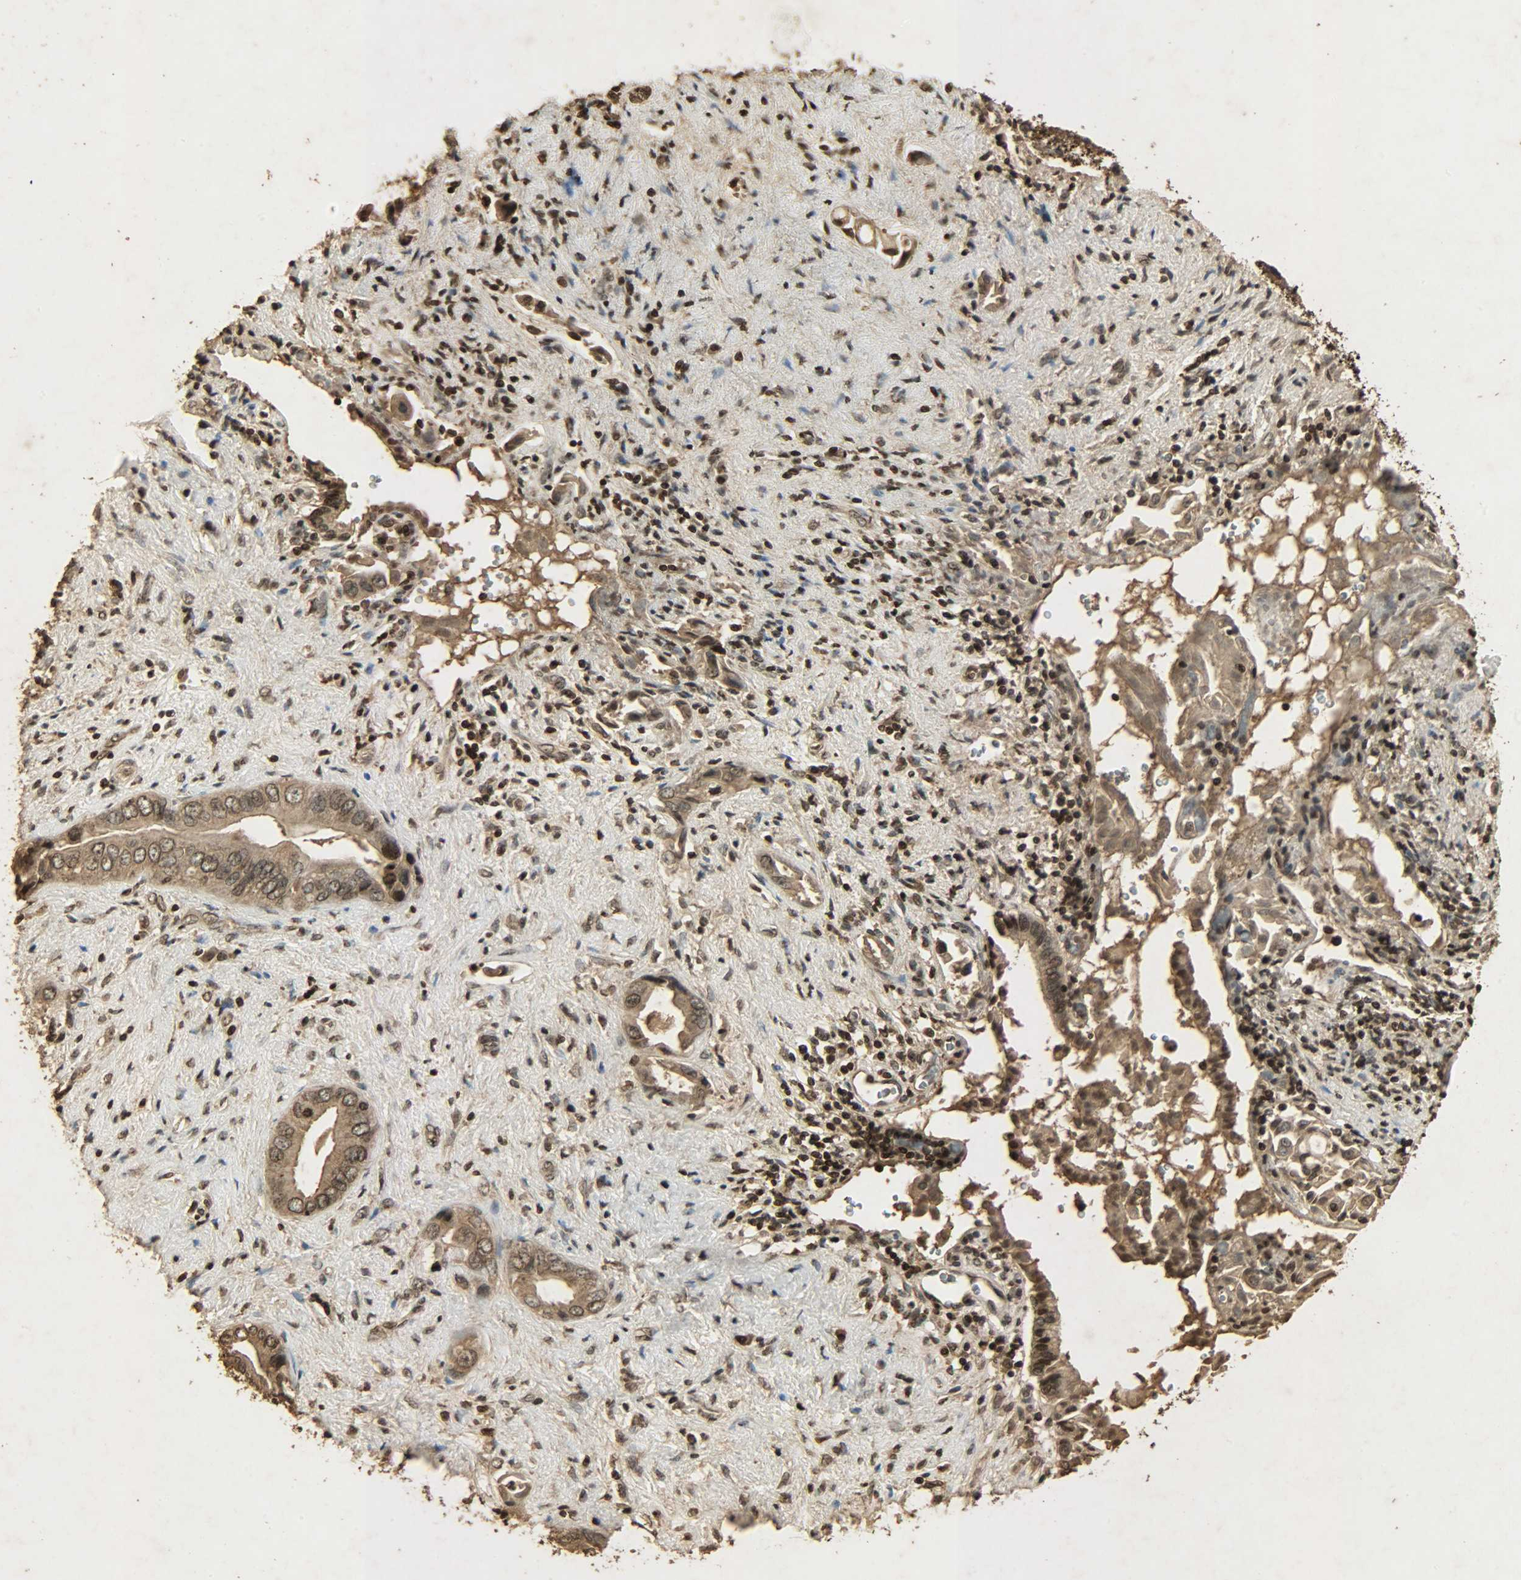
{"staining": {"intensity": "moderate", "quantity": ">75%", "location": "cytoplasmic/membranous,nuclear"}, "tissue": "liver cancer", "cell_type": "Tumor cells", "image_type": "cancer", "snomed": [{"axis": "morphology", "description": "Cholangiocarcinoma"}, {"axis": "topography", "description": "Liver"}], "caption": "Human cholangiocarcinoma (liver) stained for a protein (brown) demonstrates moderate cytoplasmic/membranous and nuclear positive positivity in approximately >75% of tumor cells.", "gene": "PPP3R1", "patient": {"sex": "male", "age": 58}}